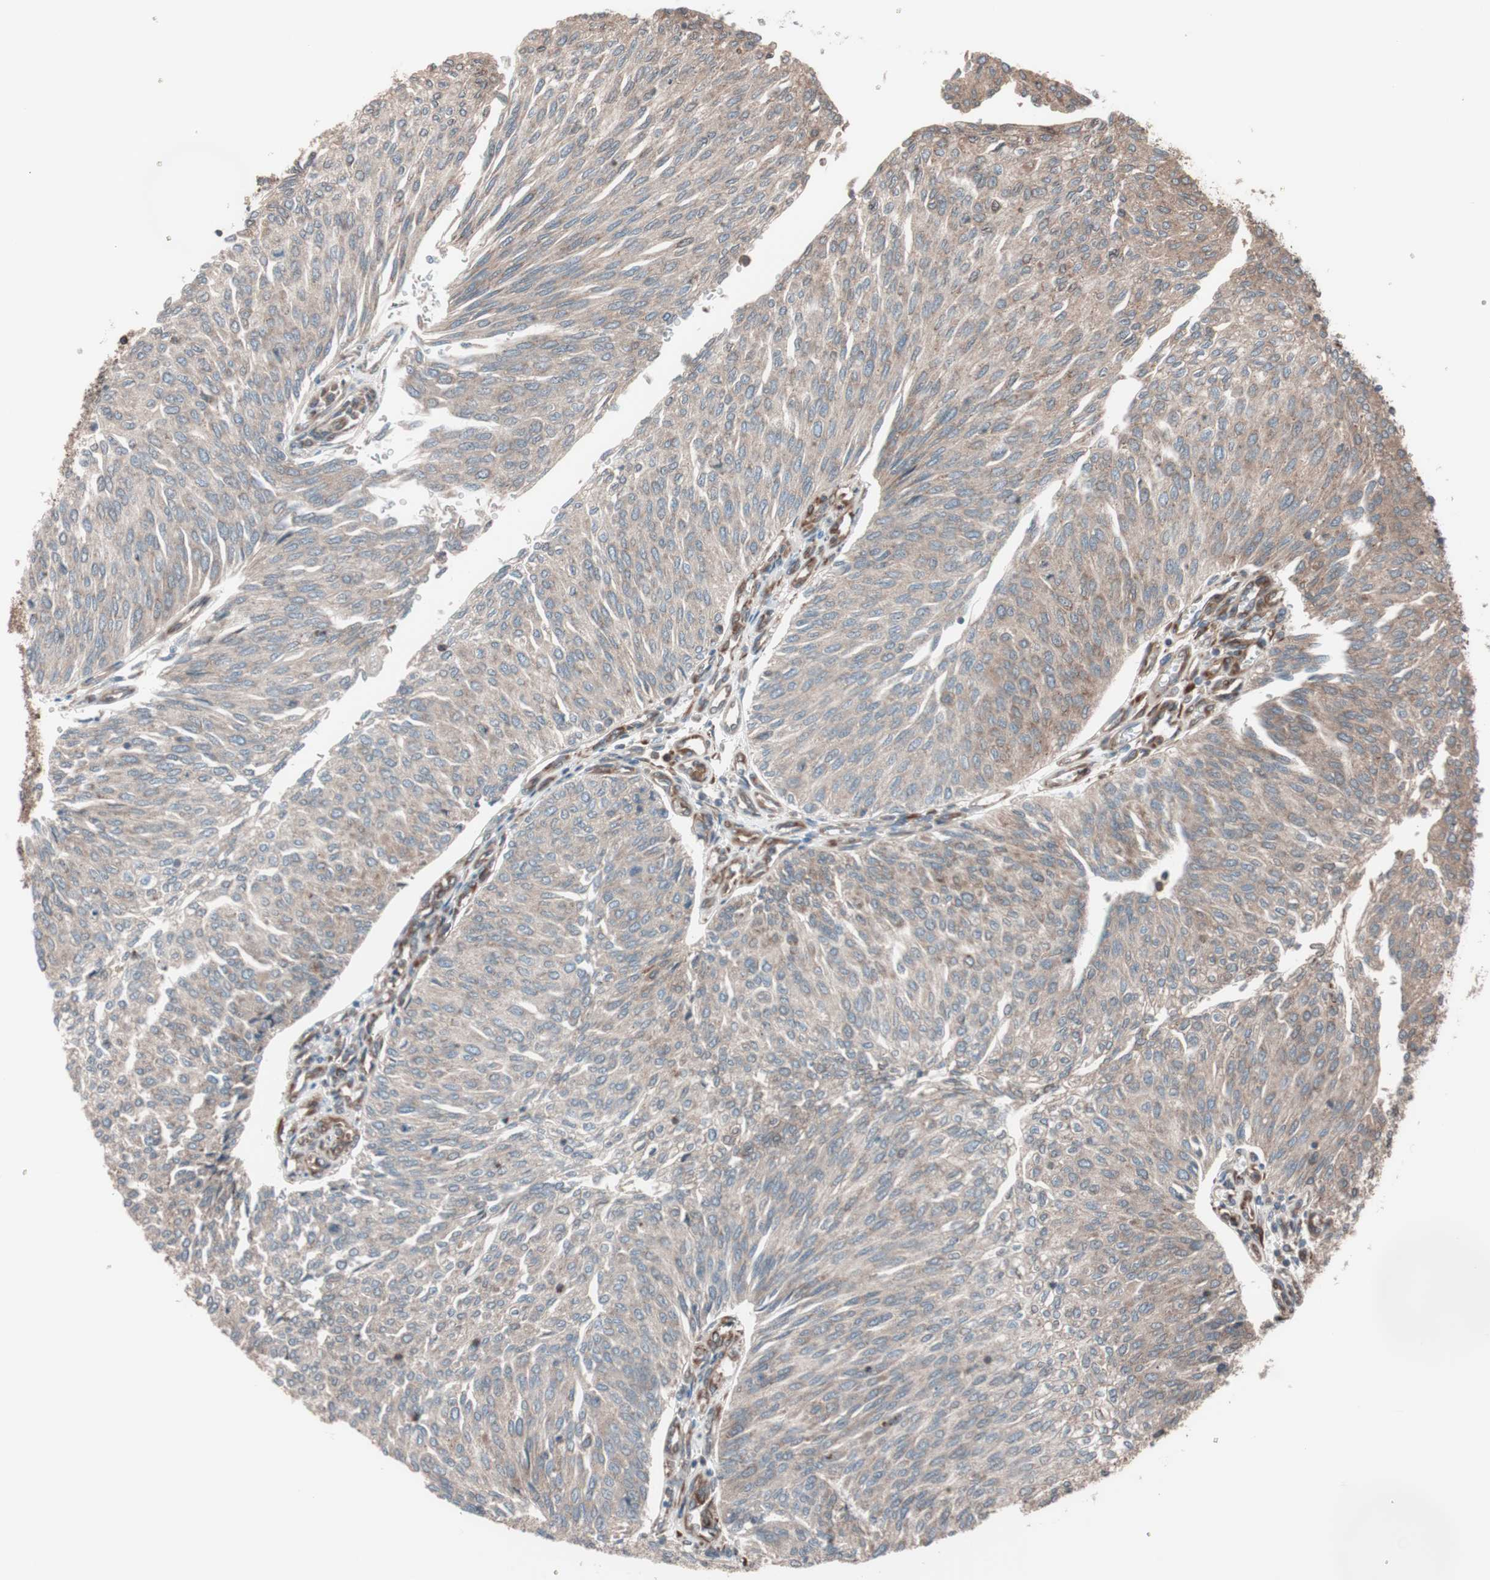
{"staining": {"intensity": "weak", "quantity": ">75%", "location": "cytoplasmic/membranous"}, "tissue": "urothelial cancer", "cell_type": "Tumor cells", "image_type": "cancer", "snomed": [{"axis": "morphology", "description": "Urothelial carcinoma, Low grade"}, {"axis": "topography", "description": "Urinary bladder"}], "caption": "Protein expression by IHC demonstrates weak cytoplasmic/membranous expression in about >75% of tumor cells in urothelial carcinoma (low-grade).", "gene": "SEC31A", "patient": {"sex": "female", "age": 79}}